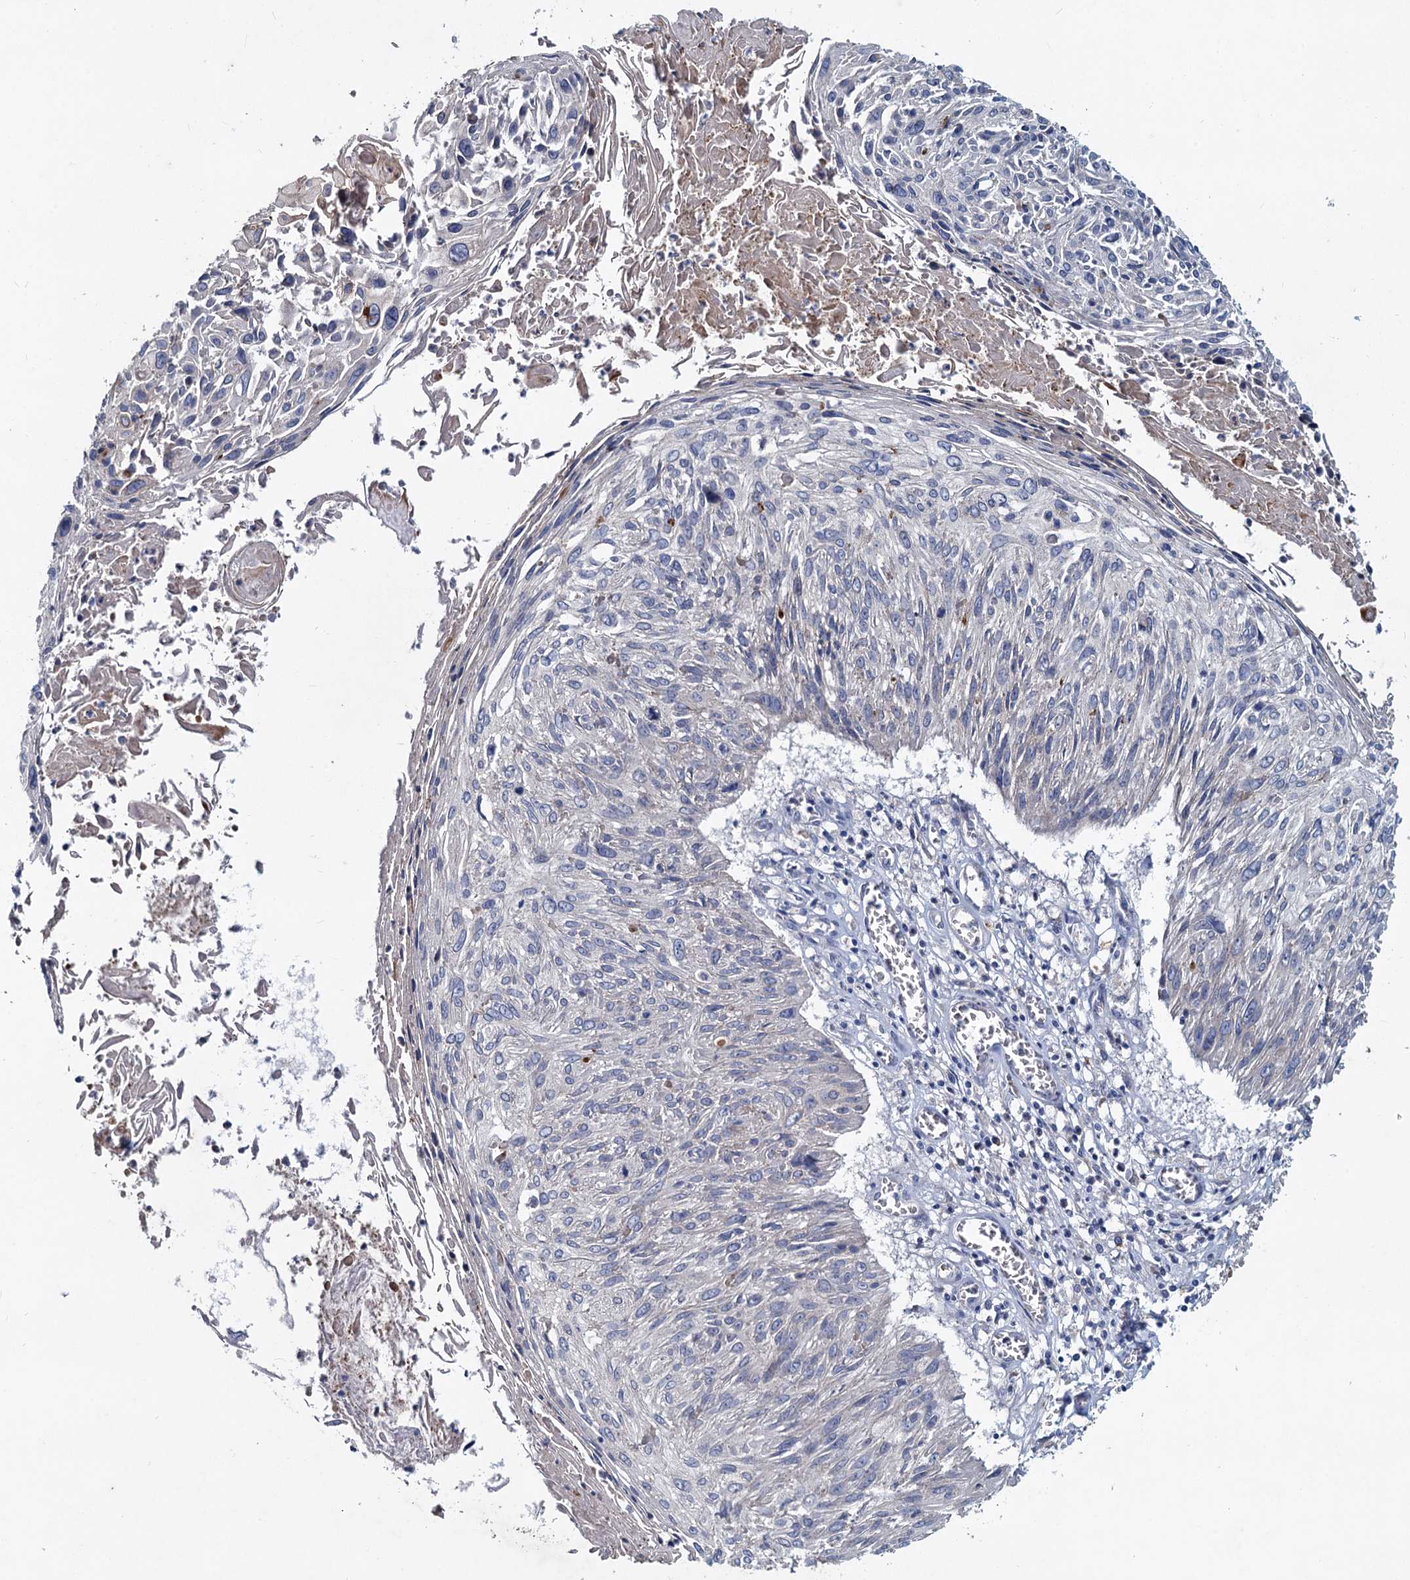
{"staining": {"intensity": "negative", "quantity": "none", "location": "none"}, "tissue": "cervical cancer", "cell_type": "Tumor cells", "image_type": "cancer", "snomed": [{"axis": "morphology", "description": "Squamous cell carcinoma, NOS"}, {"axis": "topography", "description": "Cervix"}], "caption": "This histopathology image is of cervical cancer stained with immunohistochemistry (IHC) to label a protein in brown with the nuclei are counter-stained blue. There is no positivity in tumor cells. (IHC, brightfield microscopy, high magnification).", "gene": "TMX2", "patient": {"sex": "female", "age": 51}}